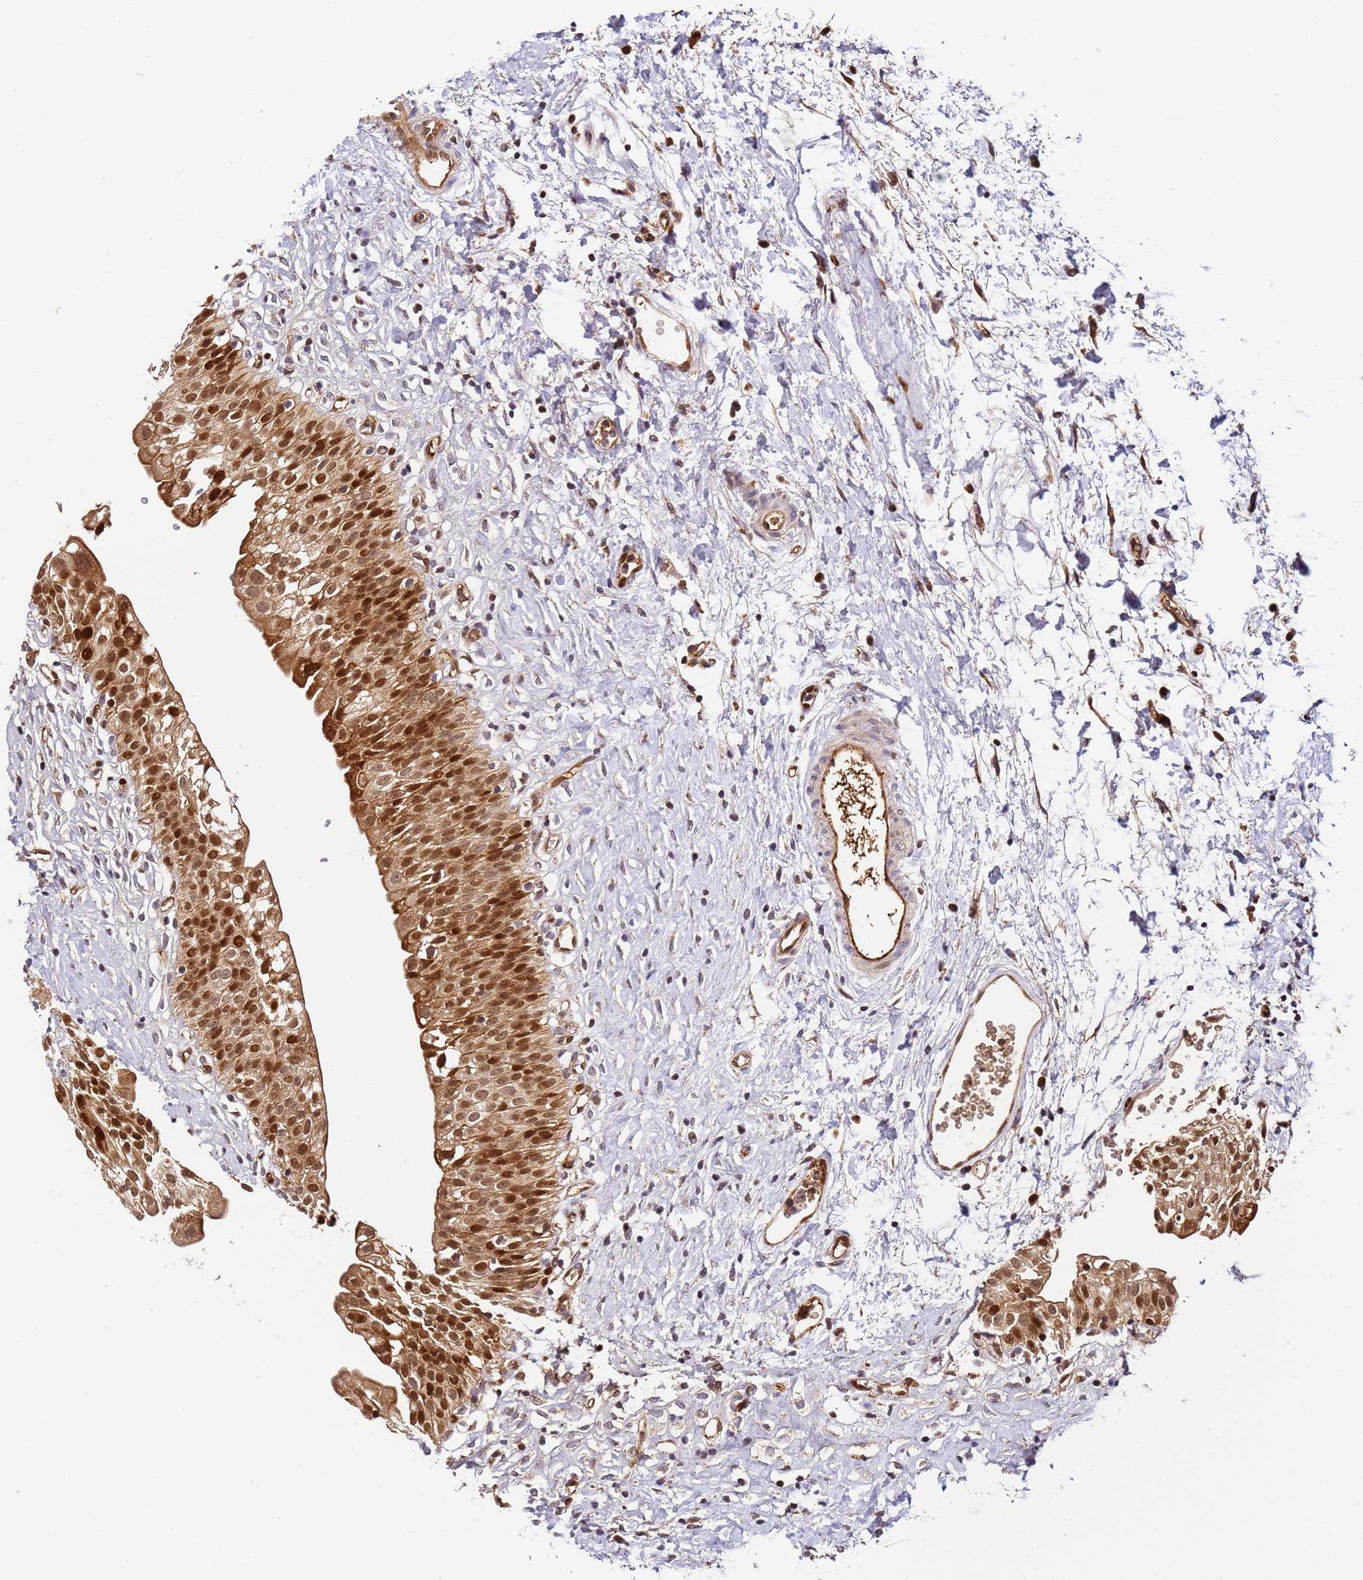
{"staining": {"intensity": "strong", "quantity": ">75%", "location": "cytoplasmic/membranous,nuclear"}, "tissue": "urinary bladder", "cell_type": "Urothelial cells", "image_type": "normal", "snomed": [{"axis": "morphology", "description": "Normal tissue, NOS"}, {"axis": "topography", "description": "Urinary bladder"}], "caption": "DAB immunohistochemical staining of benign urinary bladder shows strong cytoplasmic/membranous,nuclear protein expression in about >75% of urothelial cells. (brown staining indicates protein expression, while blue staining denotes nuclei).", "gene": "SMOX", "patient": {"sex": "male", "age": 51}}